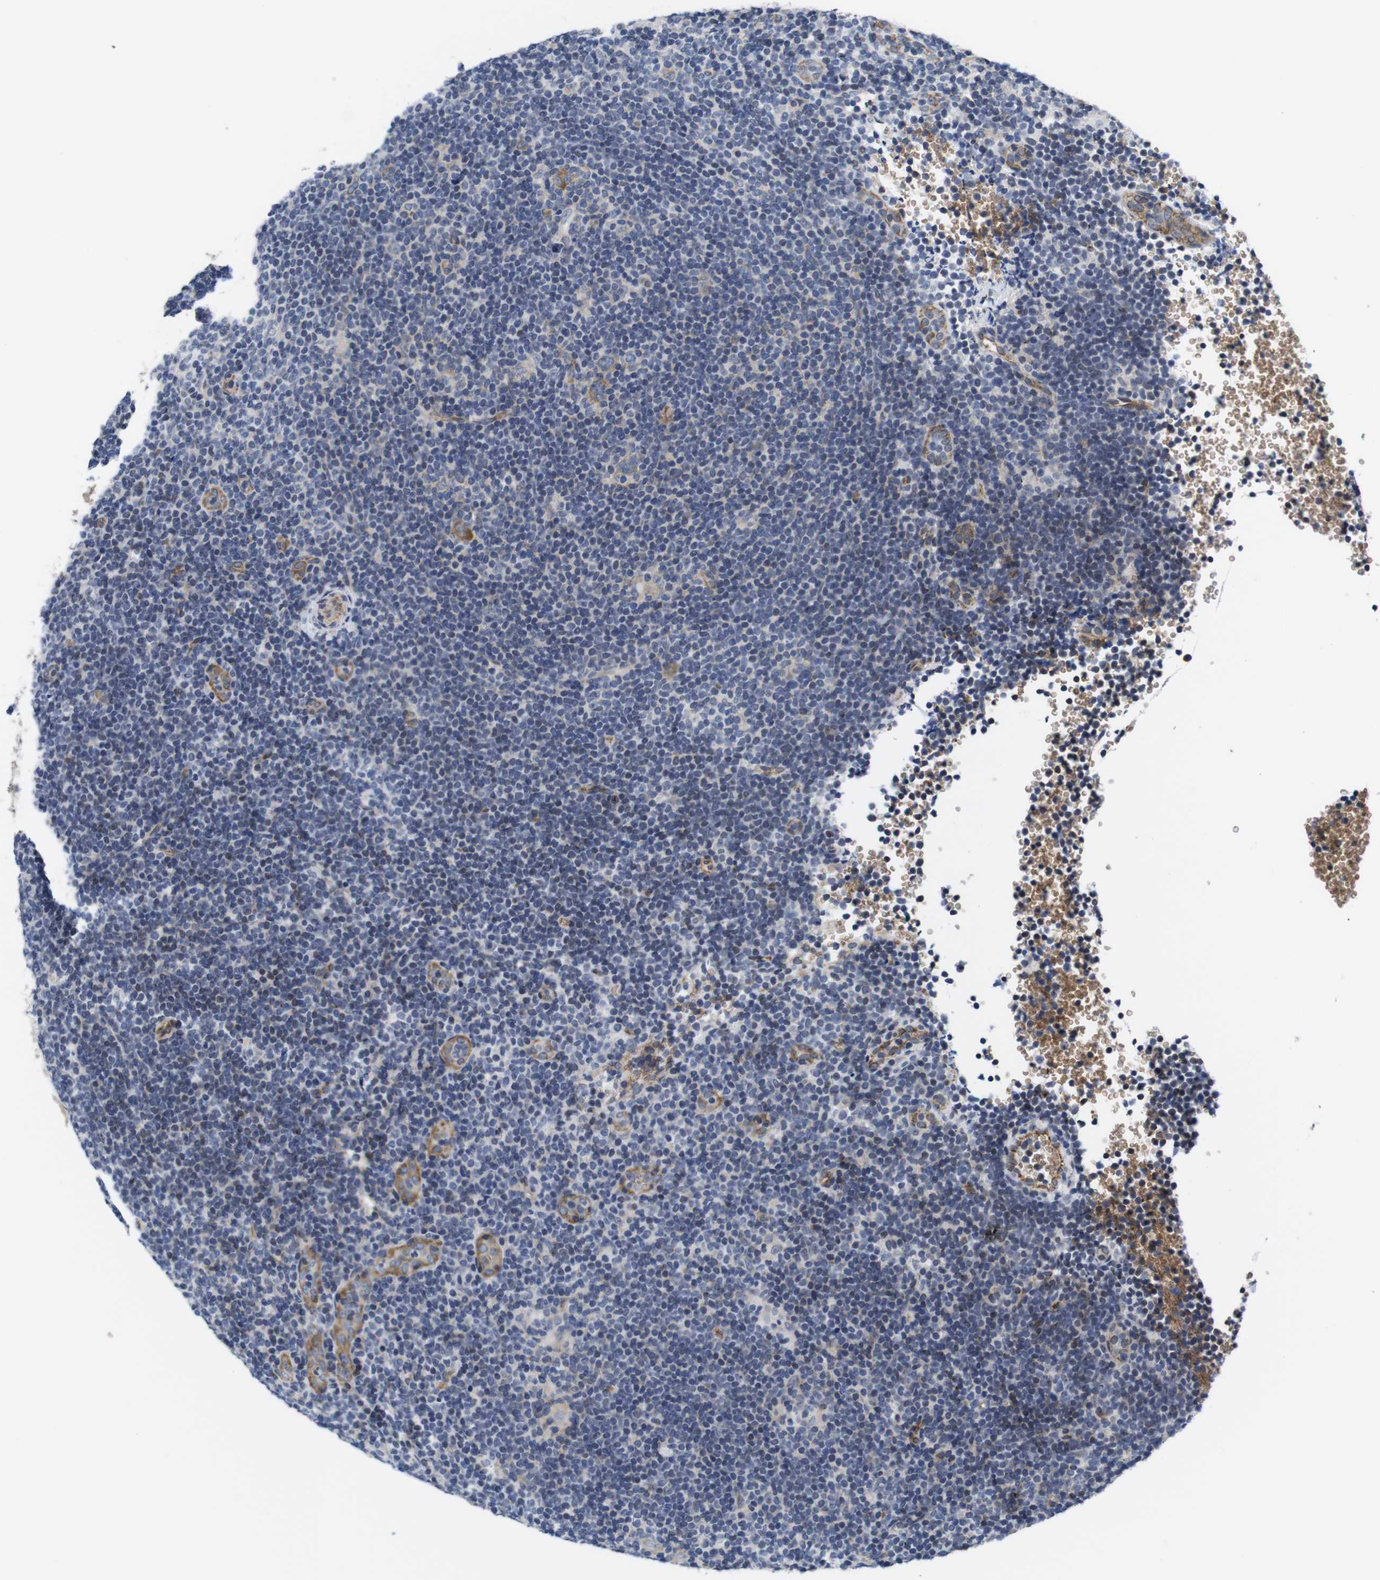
{"staining": {"intensity": "moderate", "quantity": ">75%", "location": "cytoplasmic/membranous"}, "tissue": "lymphoma", "cell_type": "Tumor cells", "image_type": "cancer", "snomed": [{"axis": "morphology", "description": "Hodgkin's disease, NOS"}, {"axis": "topography", "description": "Lymph node"}], "caption": "The histopathology image exhibits staining of lymphoma, revealing moderate cytoplasmic/membranous protein staining (brown color) within tumor cells. (DAB = brown stain, brightfield microscopy at high magnification).", "gene": "SOCS3", "patient": {"sex": "female", "age": 57}}